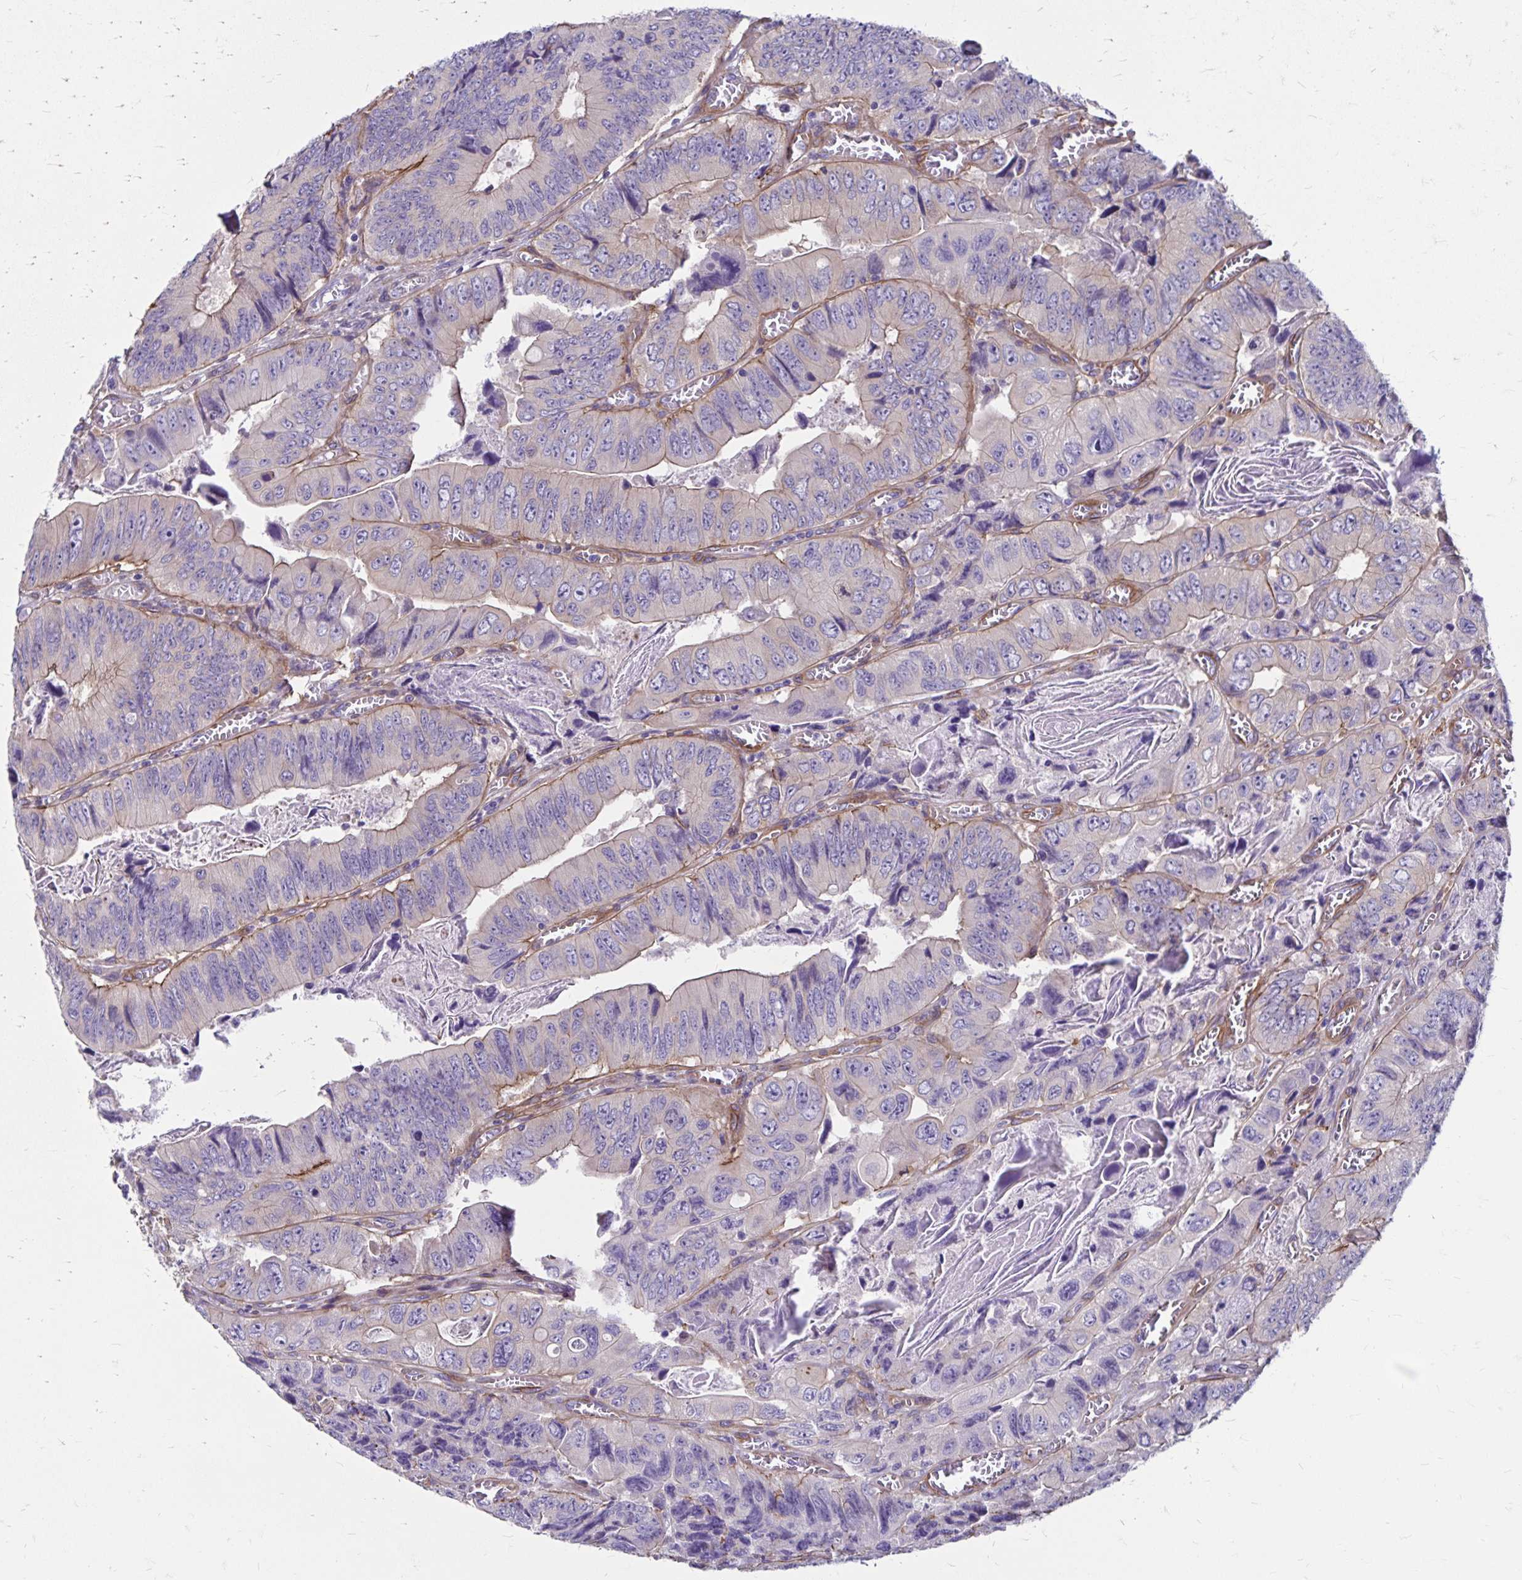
{"staining": {"intensity": "weak", "quantity": "<25%", "location": "cytoplasmic/membranous"}, "tissue": "colorectal cancer", "cell_type": "Tumor cells", "image_type": "cancer", "snomed": [{"axis": "morphology", "description": "Adenocarcinoma, NOS"}, {"axis": "topography", "description": "Colon"}], "caption": "IHC micrograph of colorectal adenocarcinoma stained for a protein (brown), which exhibits no expression in tumor cells.", "gene": "TNS3", "patient": {"sex": "female", "age": 84}}